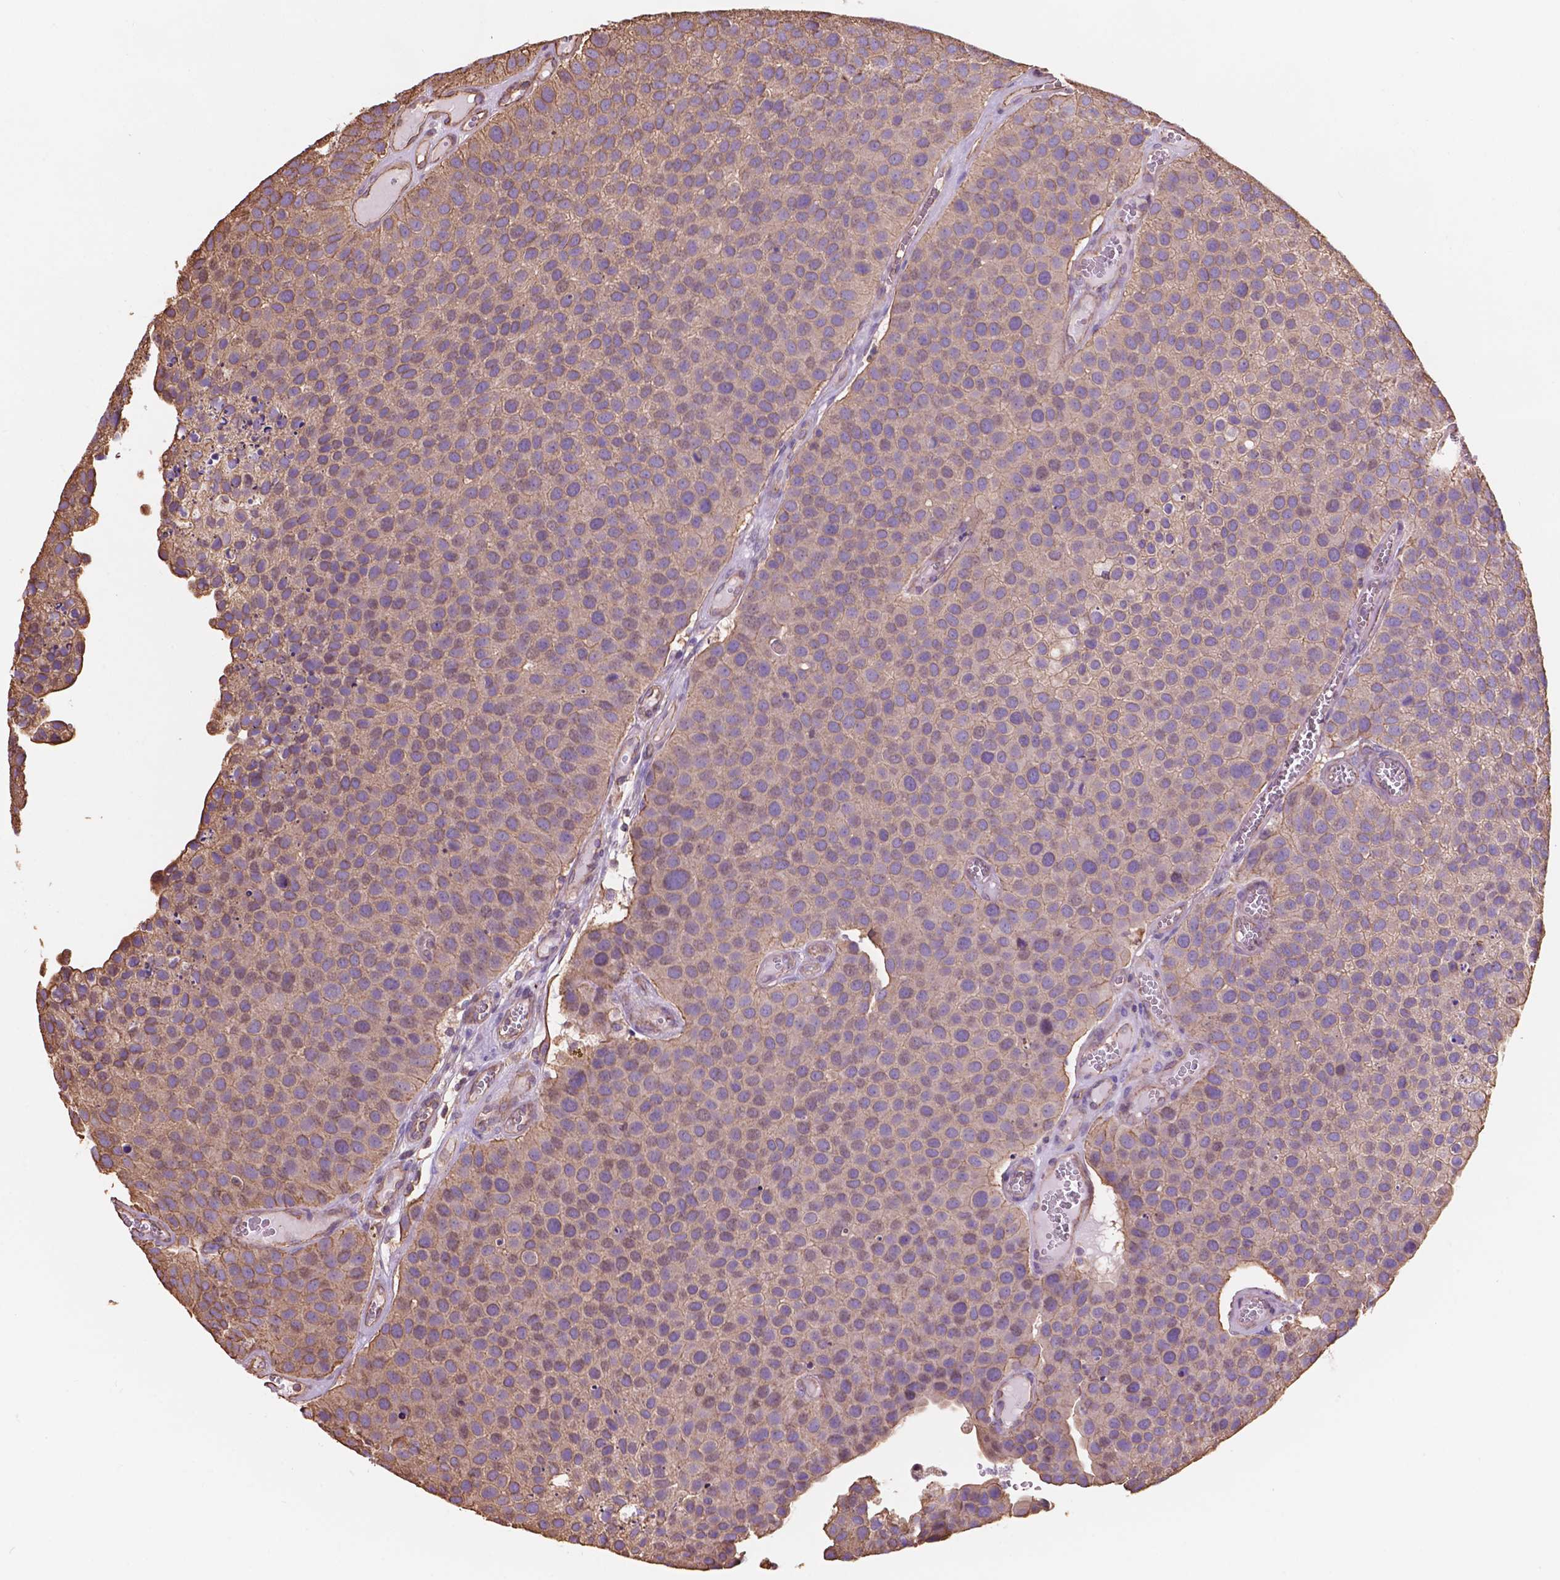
{"staining": {"intensity": "moderate", "quantity": ">75%", "location": "cytoplasmic/membranous"}, "tissue": "urothelial cancer", "cell_type": "Tumor cells", "image_type": "cancer", "snomed": [{"axis": "morphology", "description": "Urothelial carcinoma, Low grade"}, {"axis": "topography", "description": "Urinary bladder"}], "caption": "Urothelial cancer was stained to show a protein in brown. There is medium levels of moderate cytoplasmic/membranous positivity in approximately >75% of tumor cells.", "gene": "NIPA2", "patient": {"sex": "female", "age": 69}}